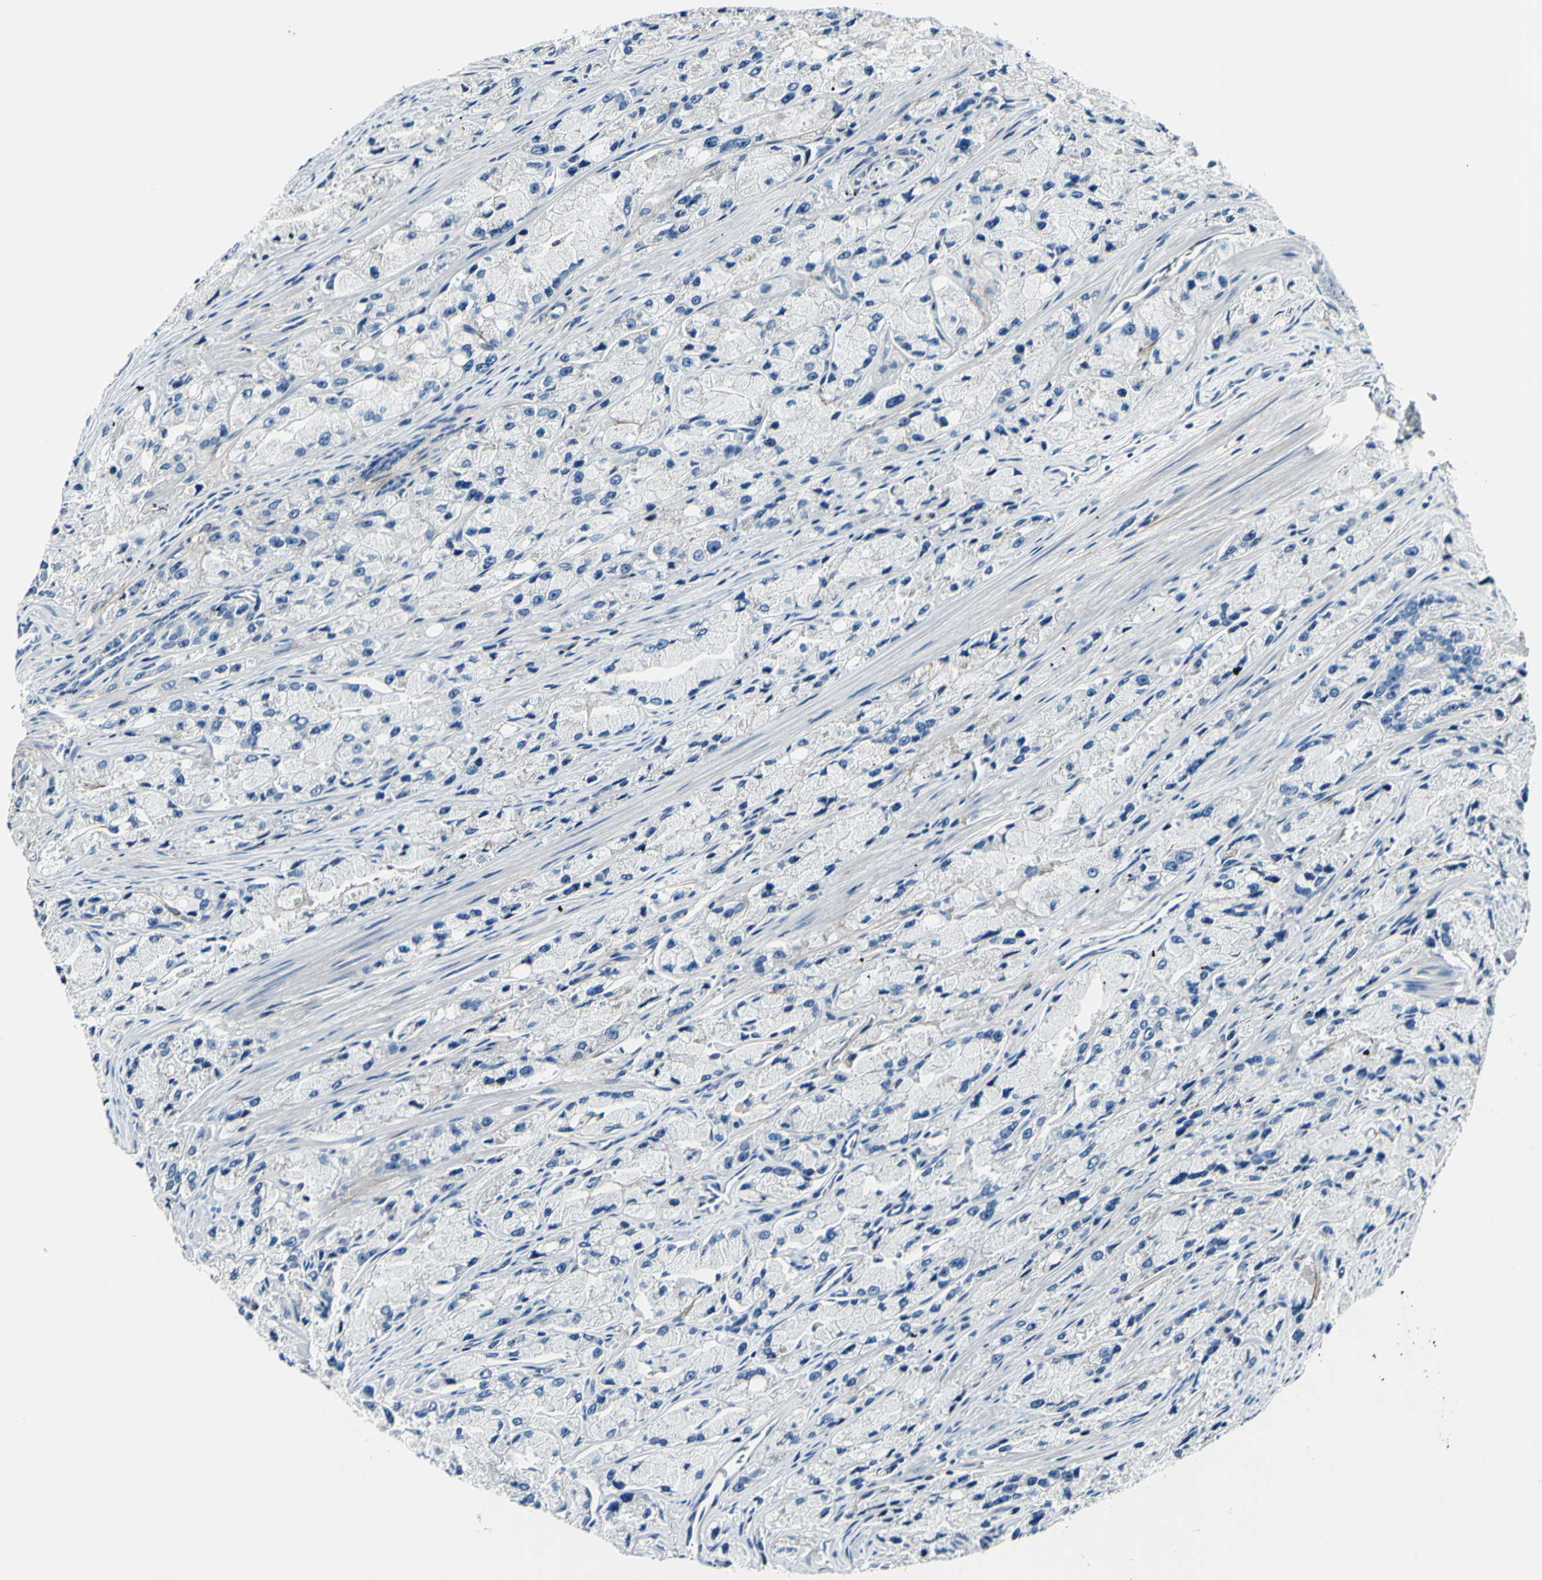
{"staining": {"intensity": "negative", "quantity": "none", "location": "none"}, "tissue": "prostate cancer", "cell_type": "Tumor cells", "image_type": "cancer", "snomed": [{"axis": "morphology", "description": "Adenocarcinoma, High grade"}, {"axis": "topography", "description": "Prostate"}], "caption": "The photomicrograph reveals no significant positivity in tumor cells of prostate cancer (high-grade adenocarcinoma). (Brightfield microscopy of DAB IHC at high magnification).", "gene": "COL6A3", "patient": {"sex": "male", "age": 58}}